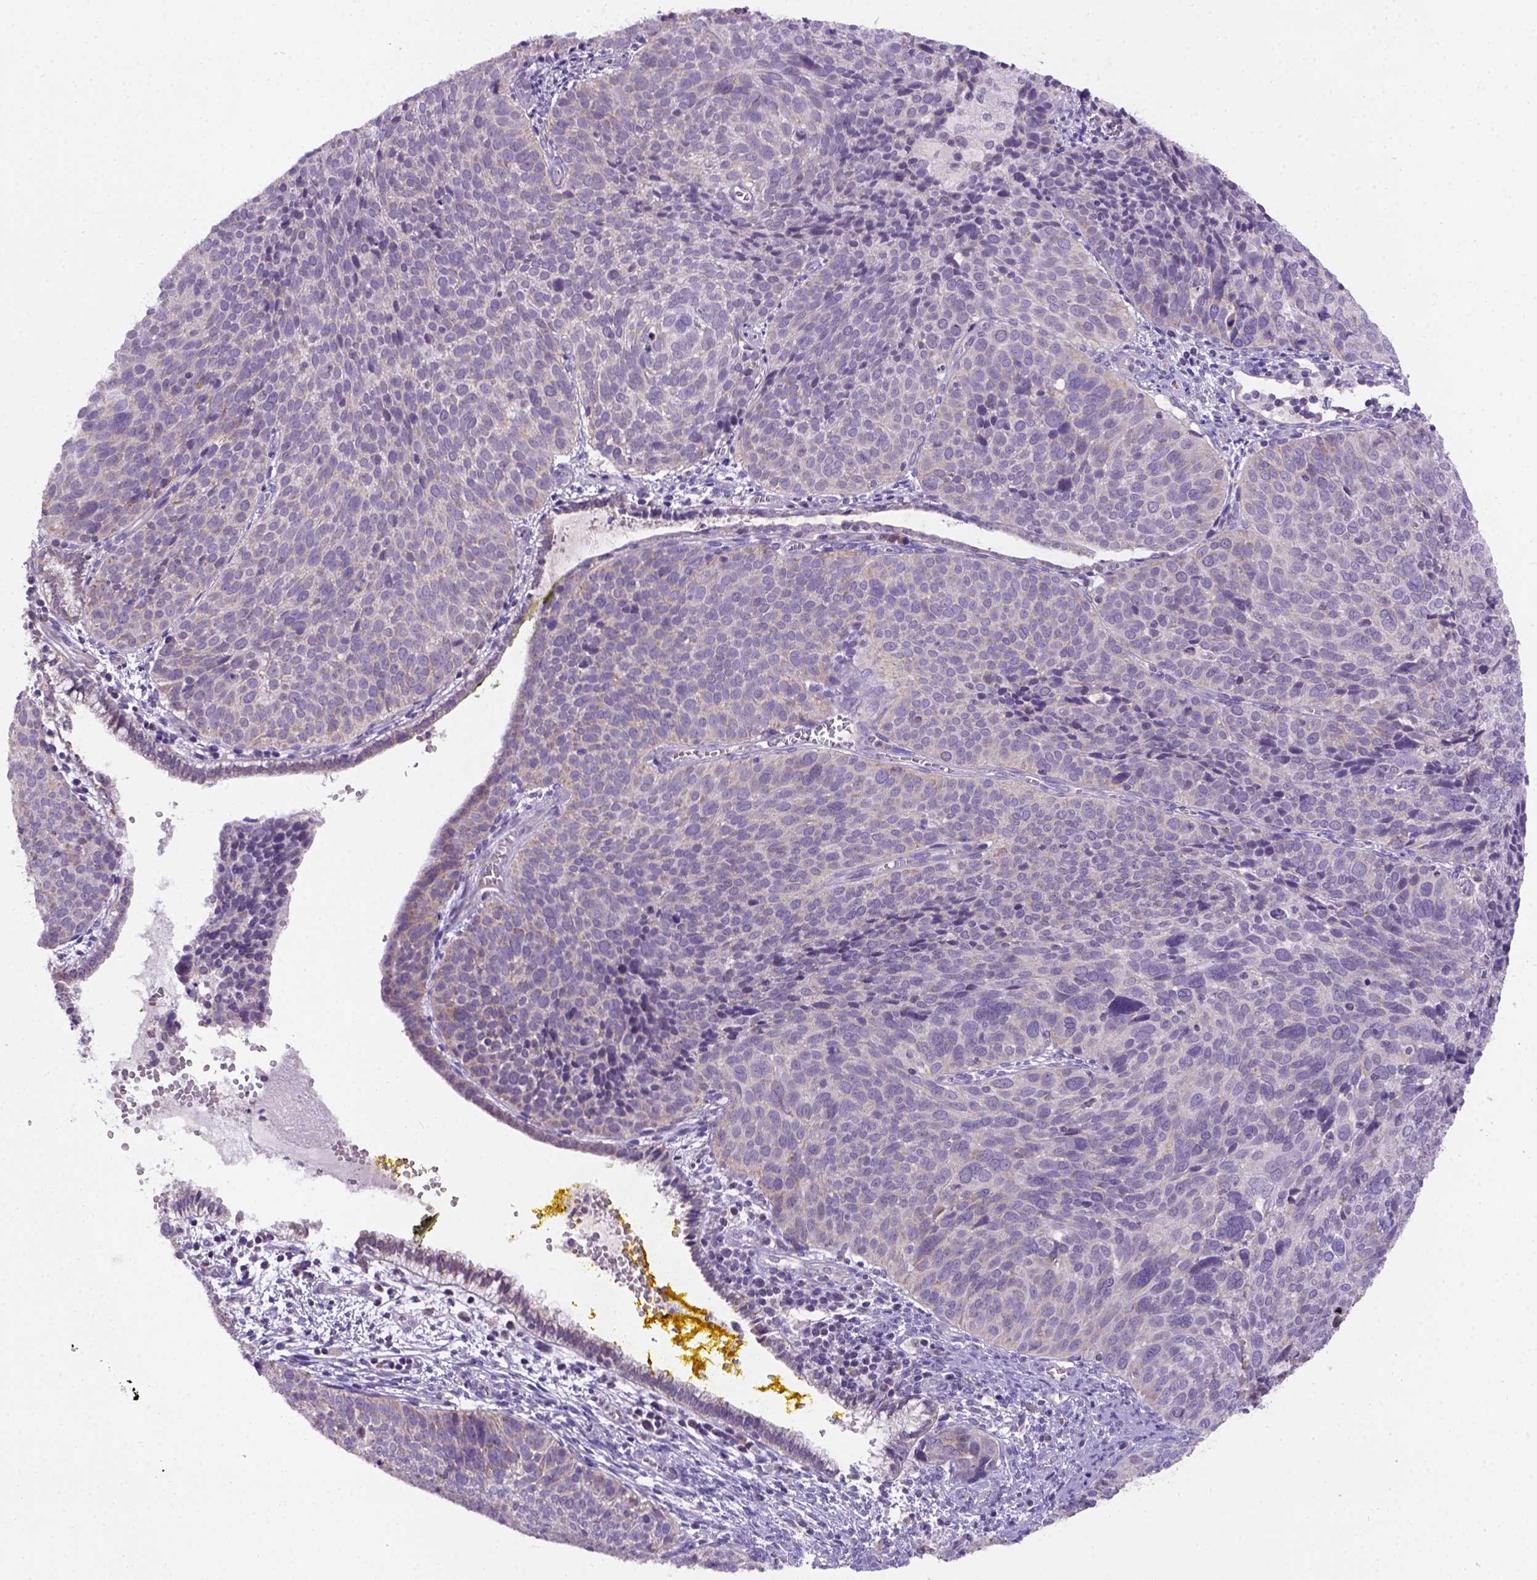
{"staining": {"intensity": "negative", "quantity": "none", "location": "none"}, "tissue": "cervical cancer", "cell_type": "Tumor cells", "image_type": "cancer", "snomed": [{"axis": "morphology", "description": "Squamous cell carcinoma, NOS"}, {"axis": "topography", "description": "Cervix"}], "caption": "Protein analysis of cervical cancer (squamous cell carcinoma) reveals no significant expression in tumor cells.", "gene": "L2HGDH", "patient": {"sex": "female", "age": 39}}